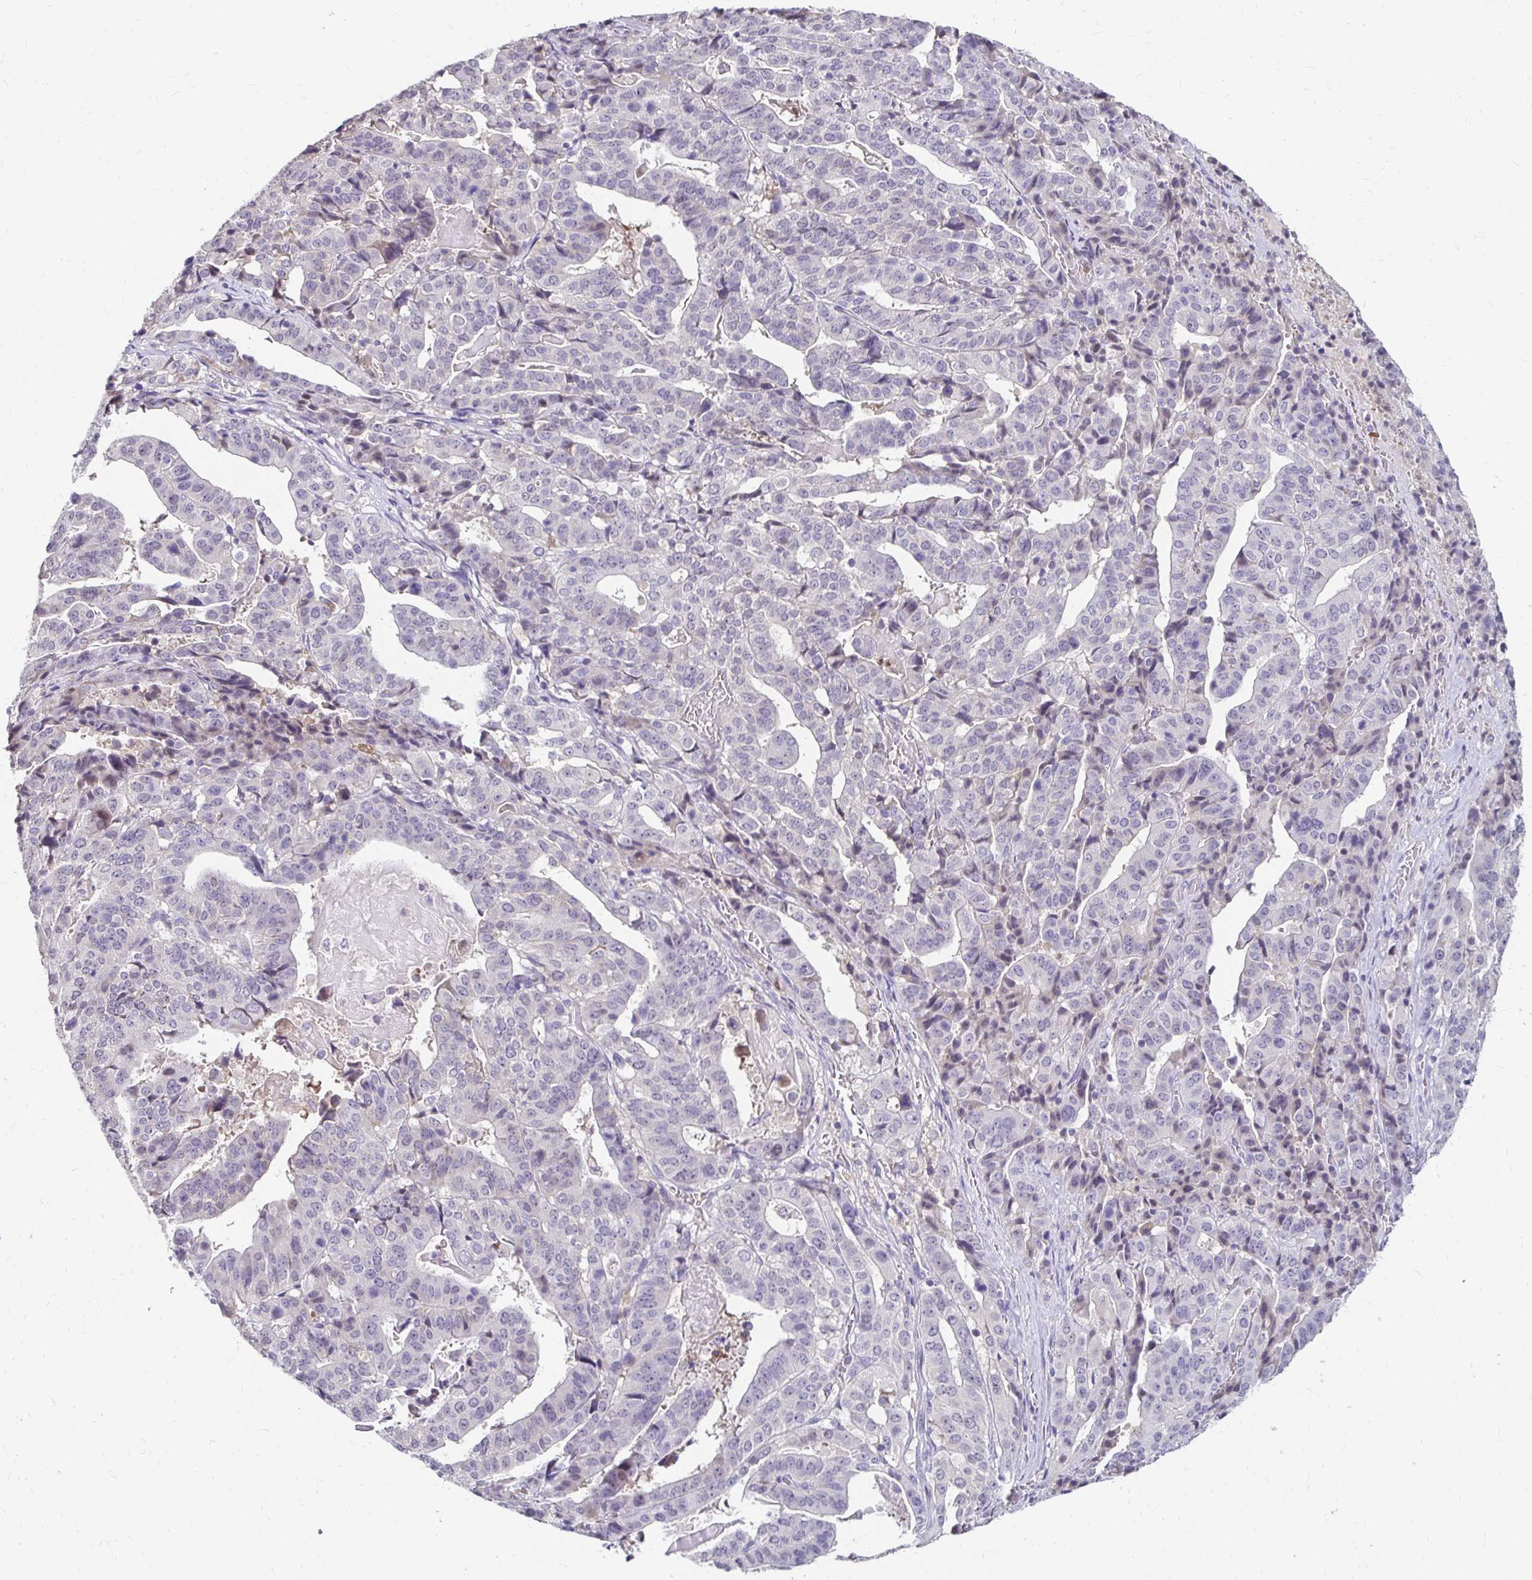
{"staining": {"intensity": "negative", "quantity": "none", "location": "none"}, "tissue": "stomach cancer", "cell_type": "Tumor cells", "image_type": "cancer", "snomed": [{"axis": "morphology", "description": "Adenocarcinoma, NOS"}, {"axis": "topography", "description": "Stomach"}], "caption": "Histopathology image shows no significant protein staining in tumor cells of adenocarcinoma (stomach).", "gene": "GK2", "patient": {"sex": "male", "age": 48}}